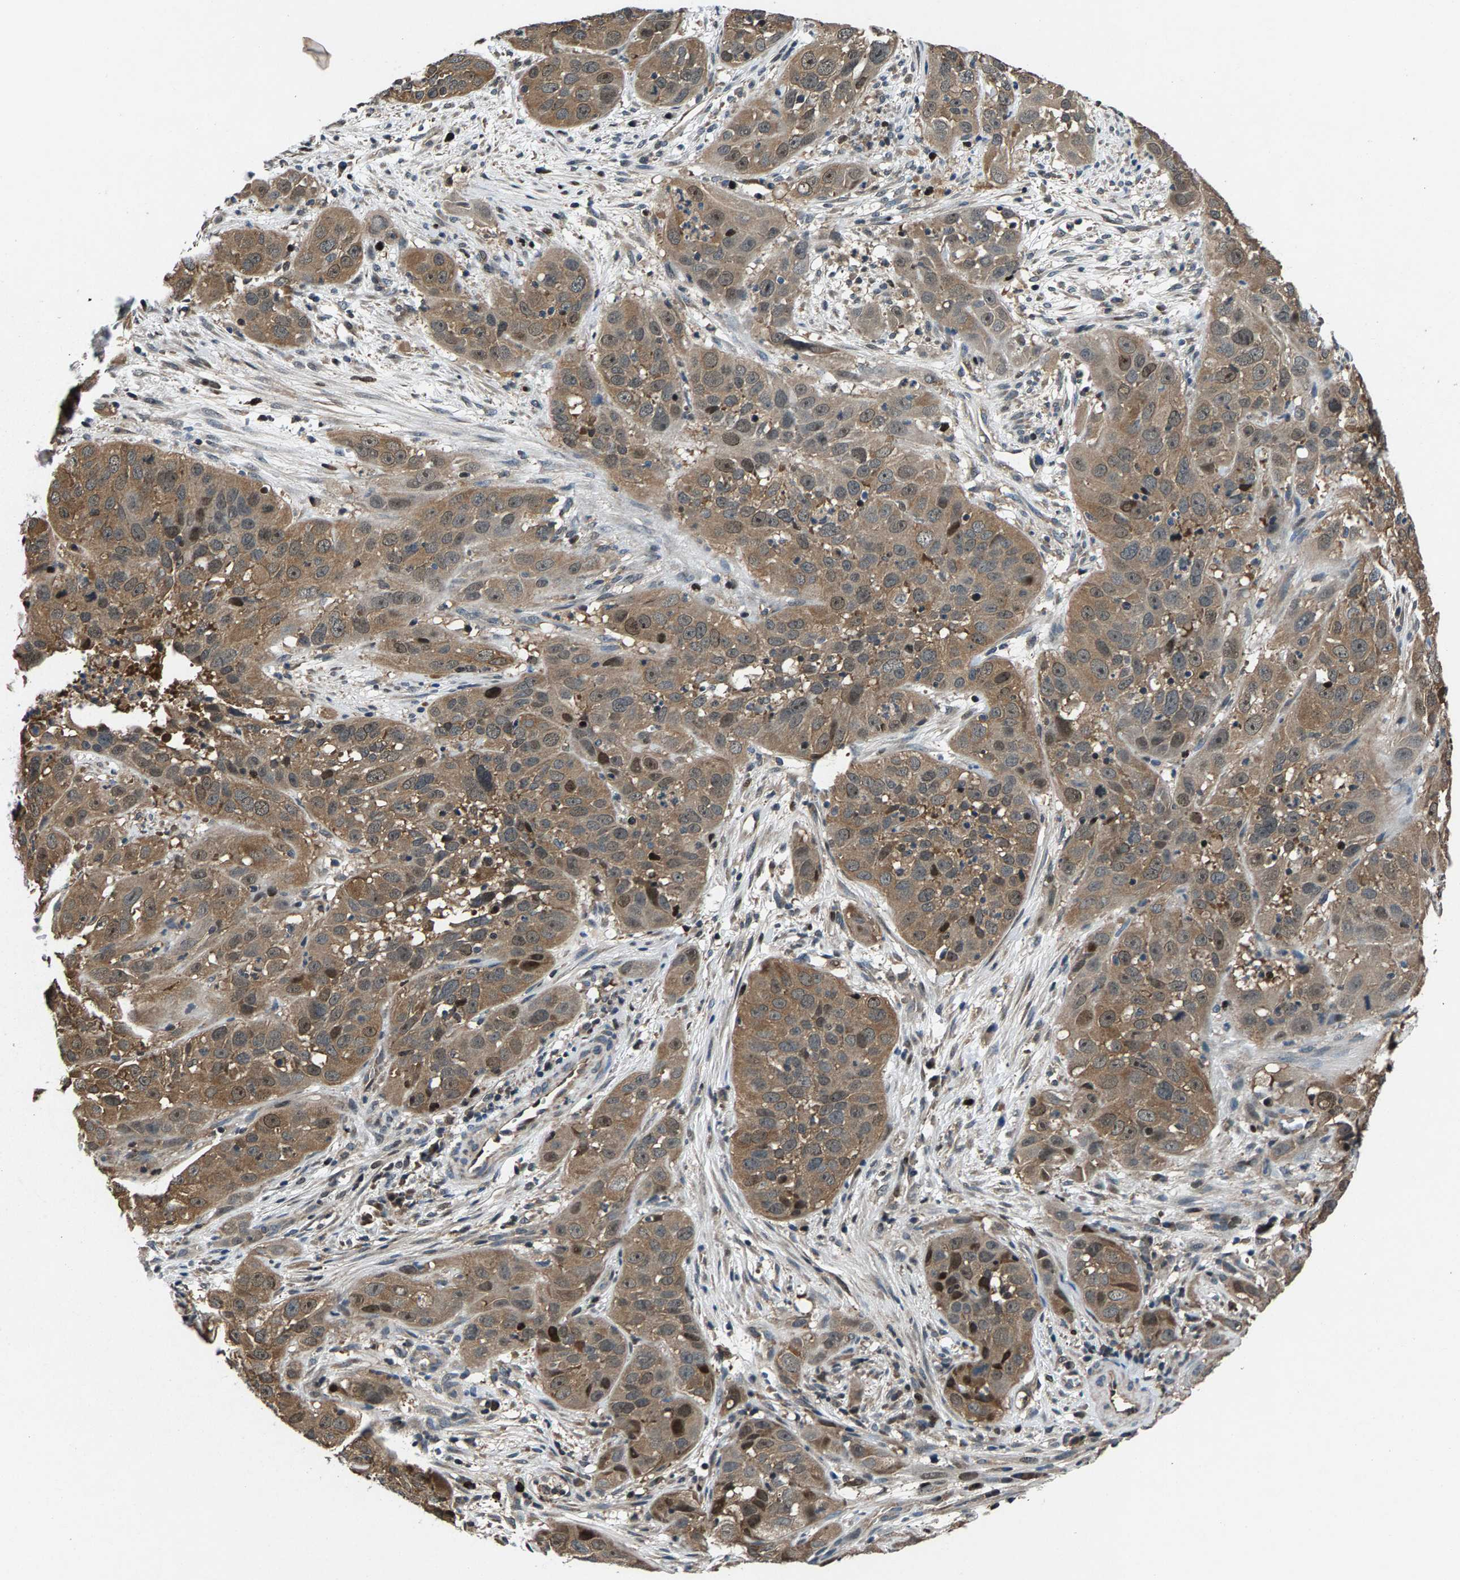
{"staining": {"intensity": "moderate", "quantity": ">75%", "location": "cytoplasmic/membranous"}, "tissue": "cervical cancer", "cell_type": "Tumor cells", "image_type": "cancer", "snomed": [{"axis": "morphology", "description": "Squamous cell carcinoma, NOS"}, {"axis": "topography", "description": "Cervix"}], "caption": "Tumor cells display medium levels of moderate cytoplasmic/membranous positivity in about >75% of cells in squamous cell carcinoma (cervical). Ihc stains the protein of interest in brown and the nuclei are stained blue.", "gene": "FAM78A", "patient": {"sex": "female", "age": 32}}